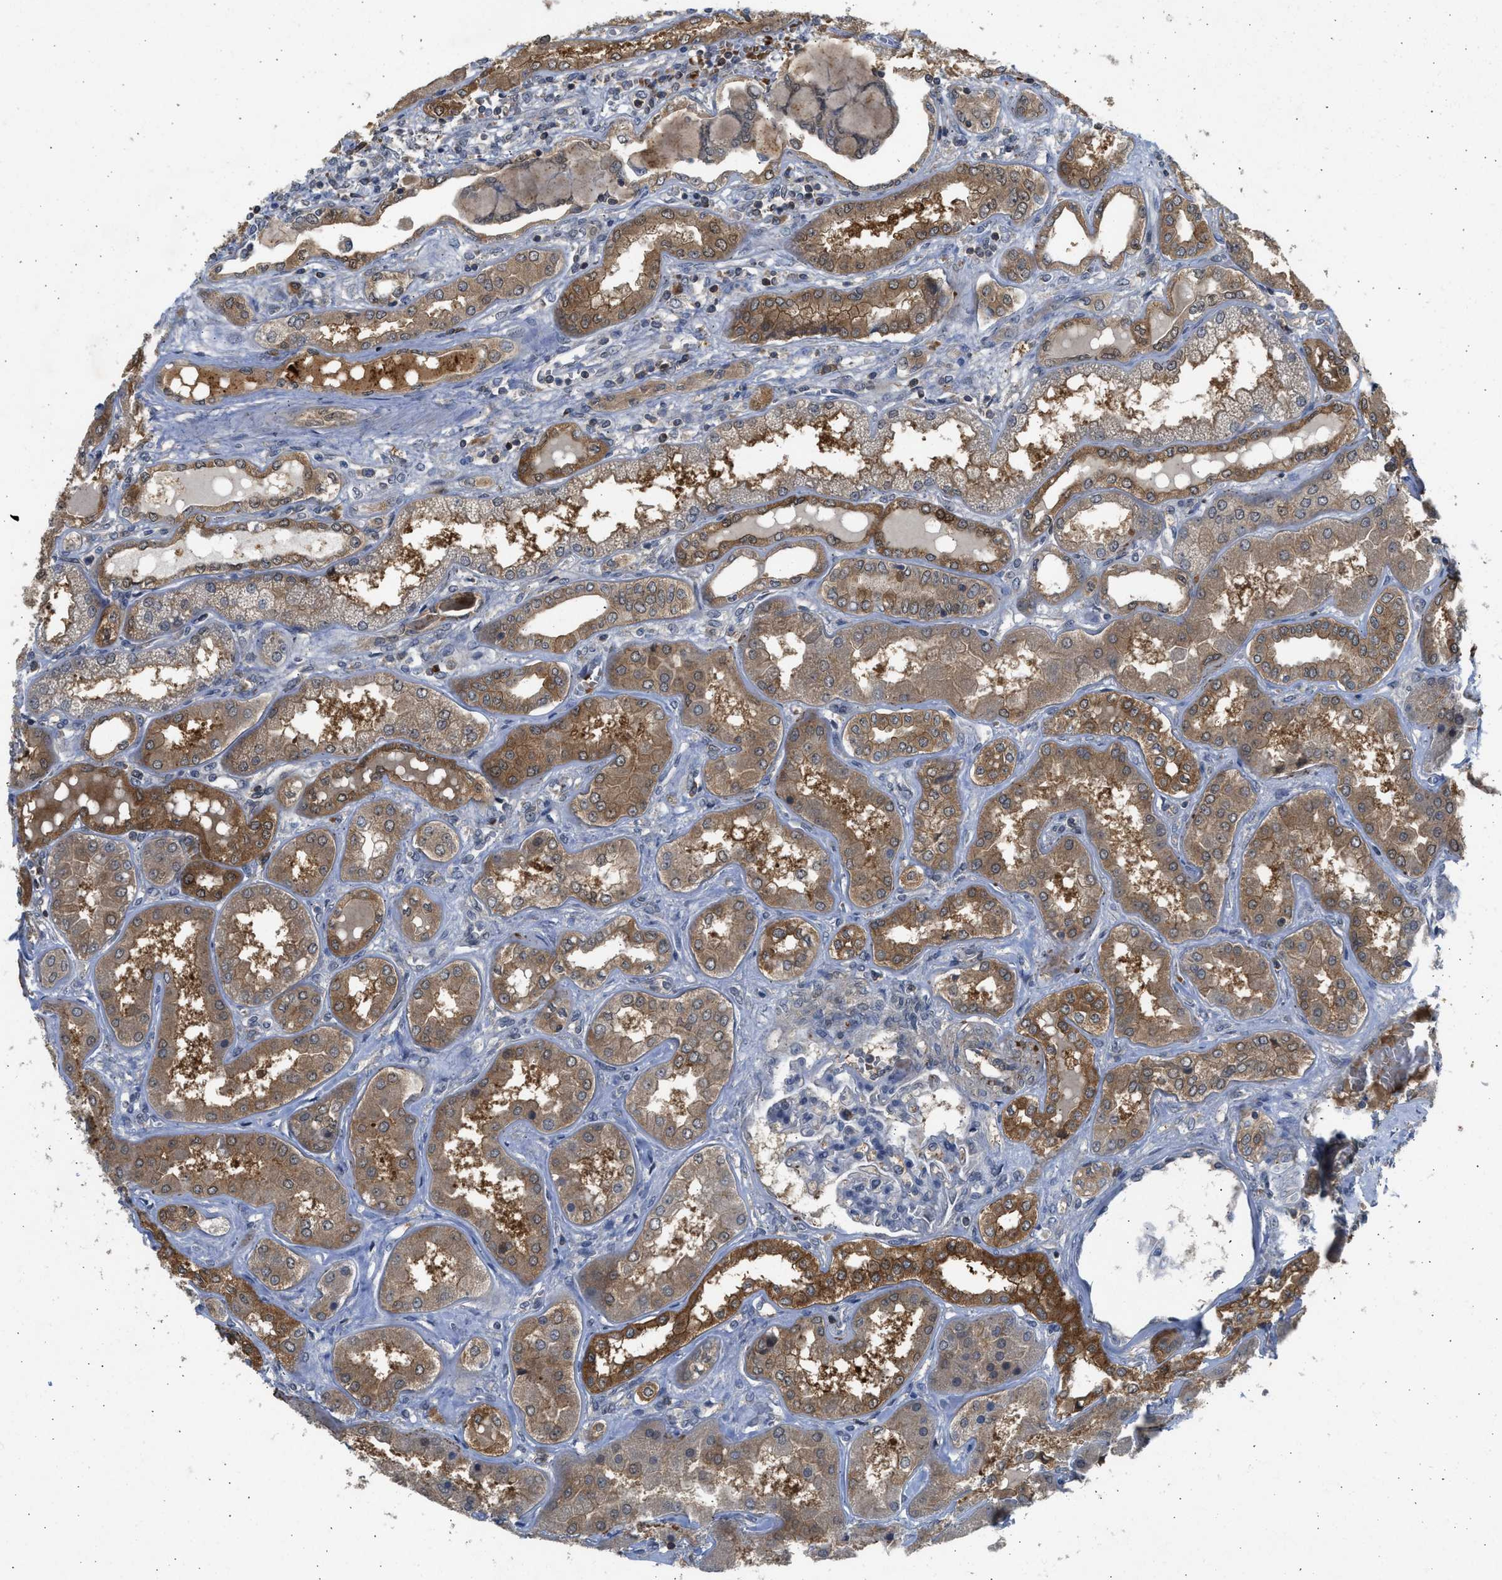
{"staining": {"intensity": "negative", "quantity": "none", "location": "none"}, "tissue": "kidney", "cell_type": "Cells in glomeruli", "image_type": "normal", "snomed": [{"axis": "morphology", "description": "Normal tissue, NOS"}, {"axis": "topography", "description": "Kidney"}], "caption": "An immunohistochemistry image of unremarkable kidney is shown. There is no staining in cells in glomeruli of kidney.", "gene": "MAPK7", "patient": {"sex": "female", "age": 56}}